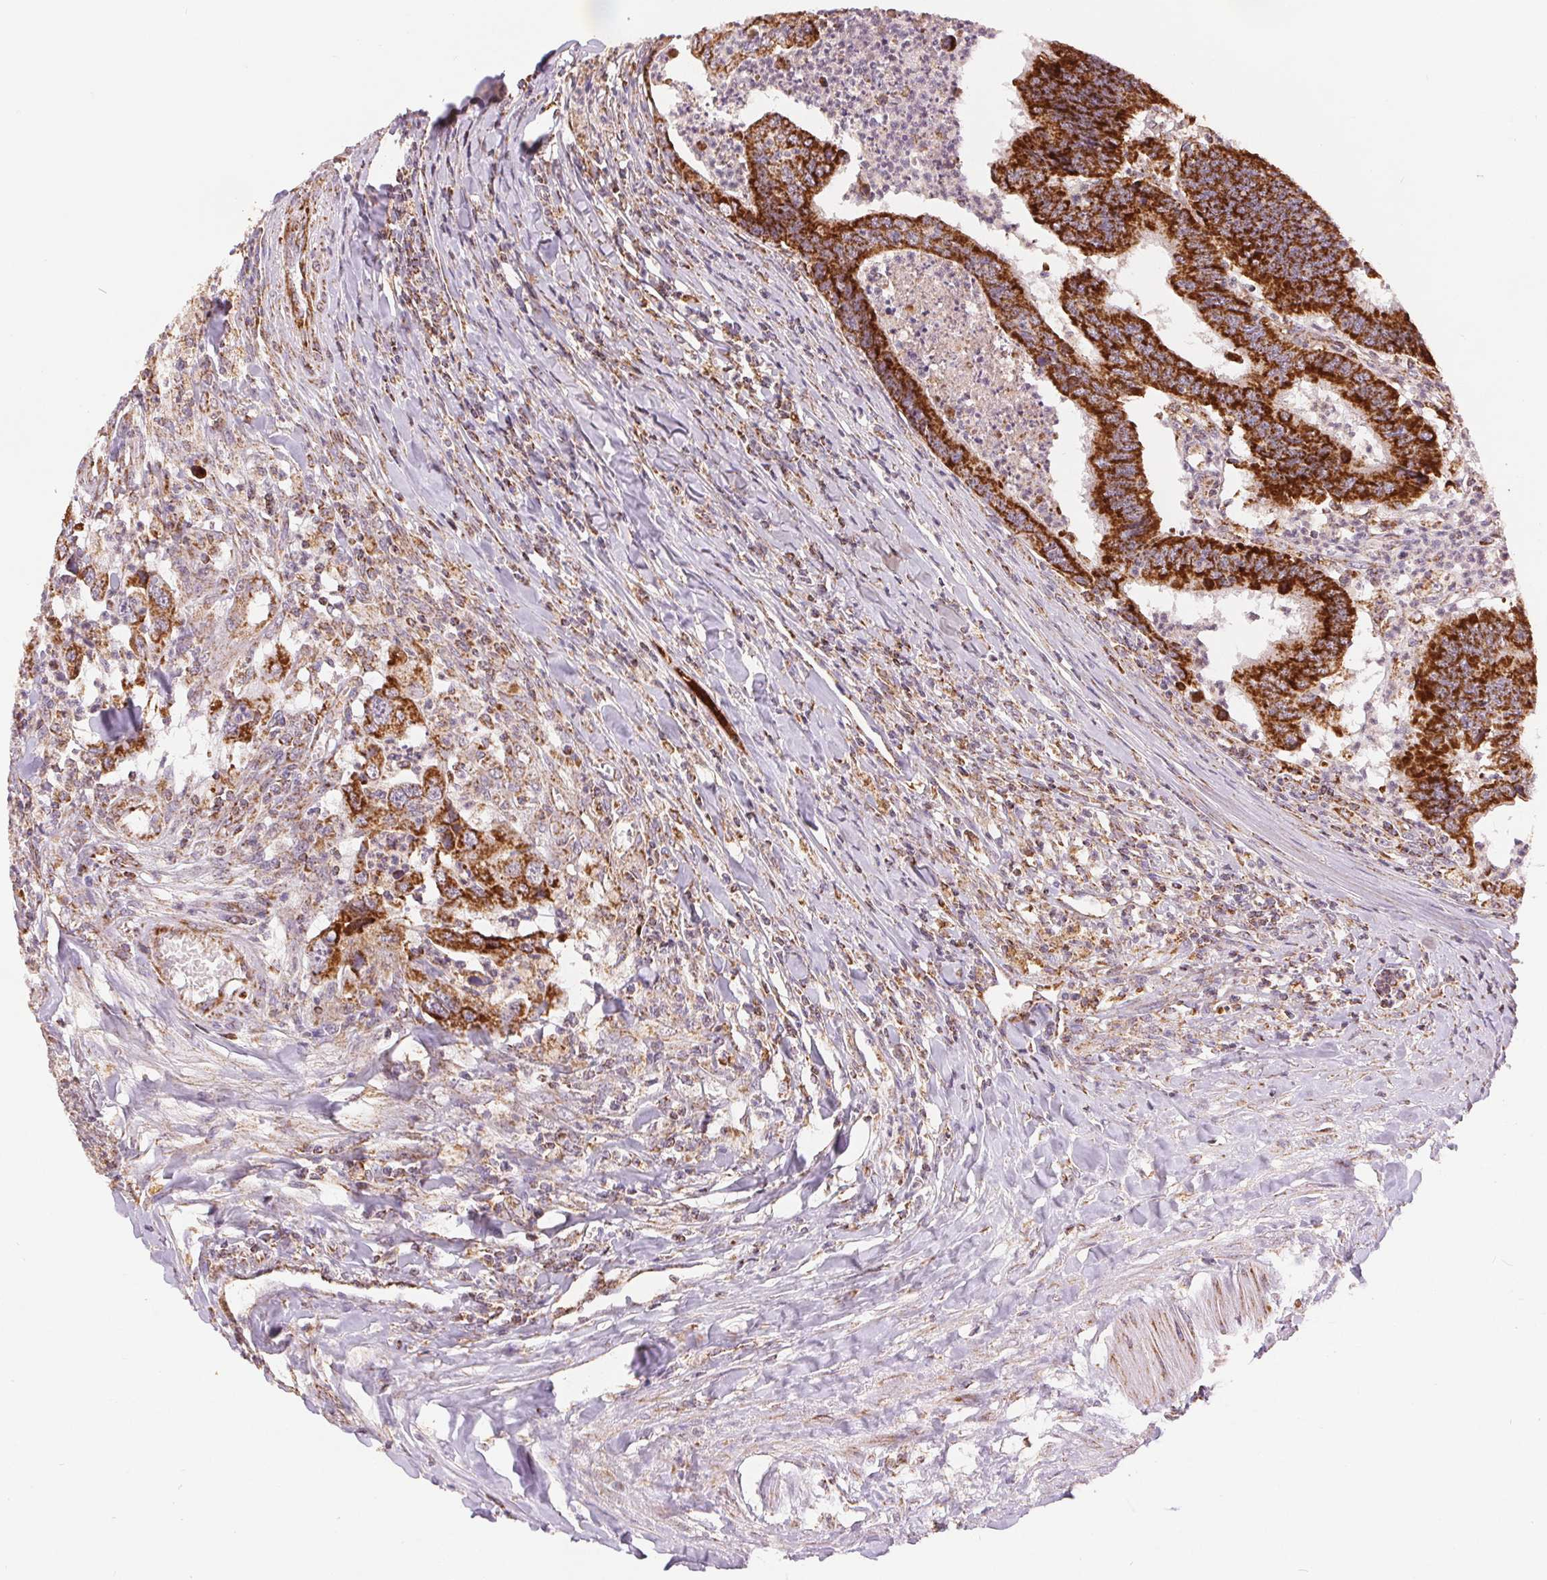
{"staining": {"intensity": "strong", "quantity": ">75%", "location": "cytoplasmic/membranous"}, "tissue": "colorectal cancer", "cell_type": "Tumor cells", "image_type": "cancer", "snomed": [{"axis": "morphology", "description": "Adenocarcinoma, NOS"}, {"axis": "topography", "description": "Colon"}], "caption": "Immunohistochemical staining of human adenocarcinoma (colorectal) displays strong cytoplasmic/membranous protein staining in about >75% of tumor cells.", "gene": "SDHB", "patient": {"sex": "female", "age": 67}}